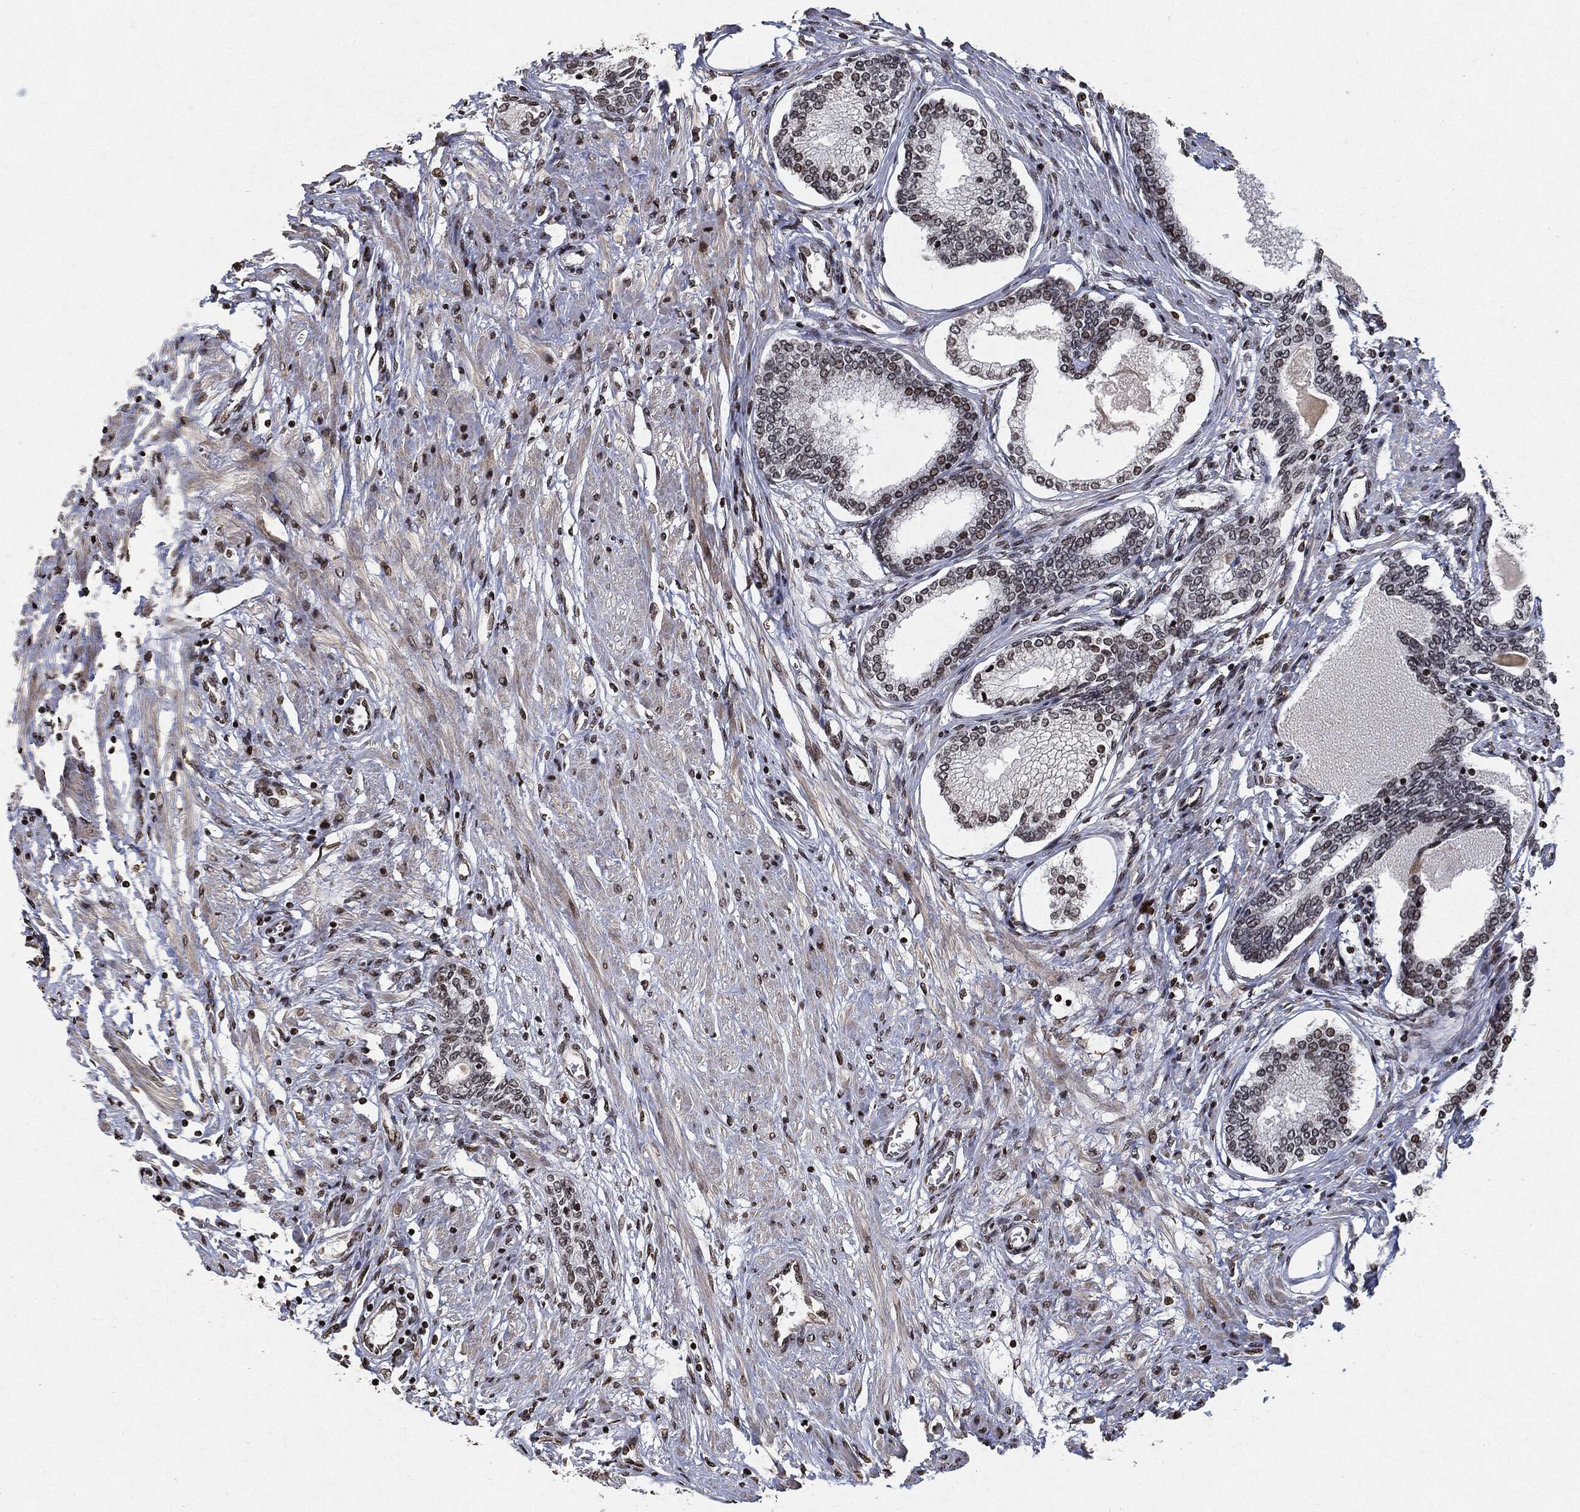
{"staining": {"intensity": "weak", "quantity": "25%-75%", "location": "nuclear"}, "tissue": "prostate cancer", "cell_type": "Tumor cells", "image_type": "cancer", "snomed": [{"axis": "morphology", "description": "Adenocarcinoma, Low grade"}, {"axis": "topography", "description": "Prostate and seminal vesicle, NOS"}], "caption": "Low-grade adenocarcinoma (prostate) stained for a protein (brown) exhibits weak nuclear positive positivity in approximately 25%-75% of tumor cells.", "gene": "JUN", "patient": {"sex": "male", "age": 61}}